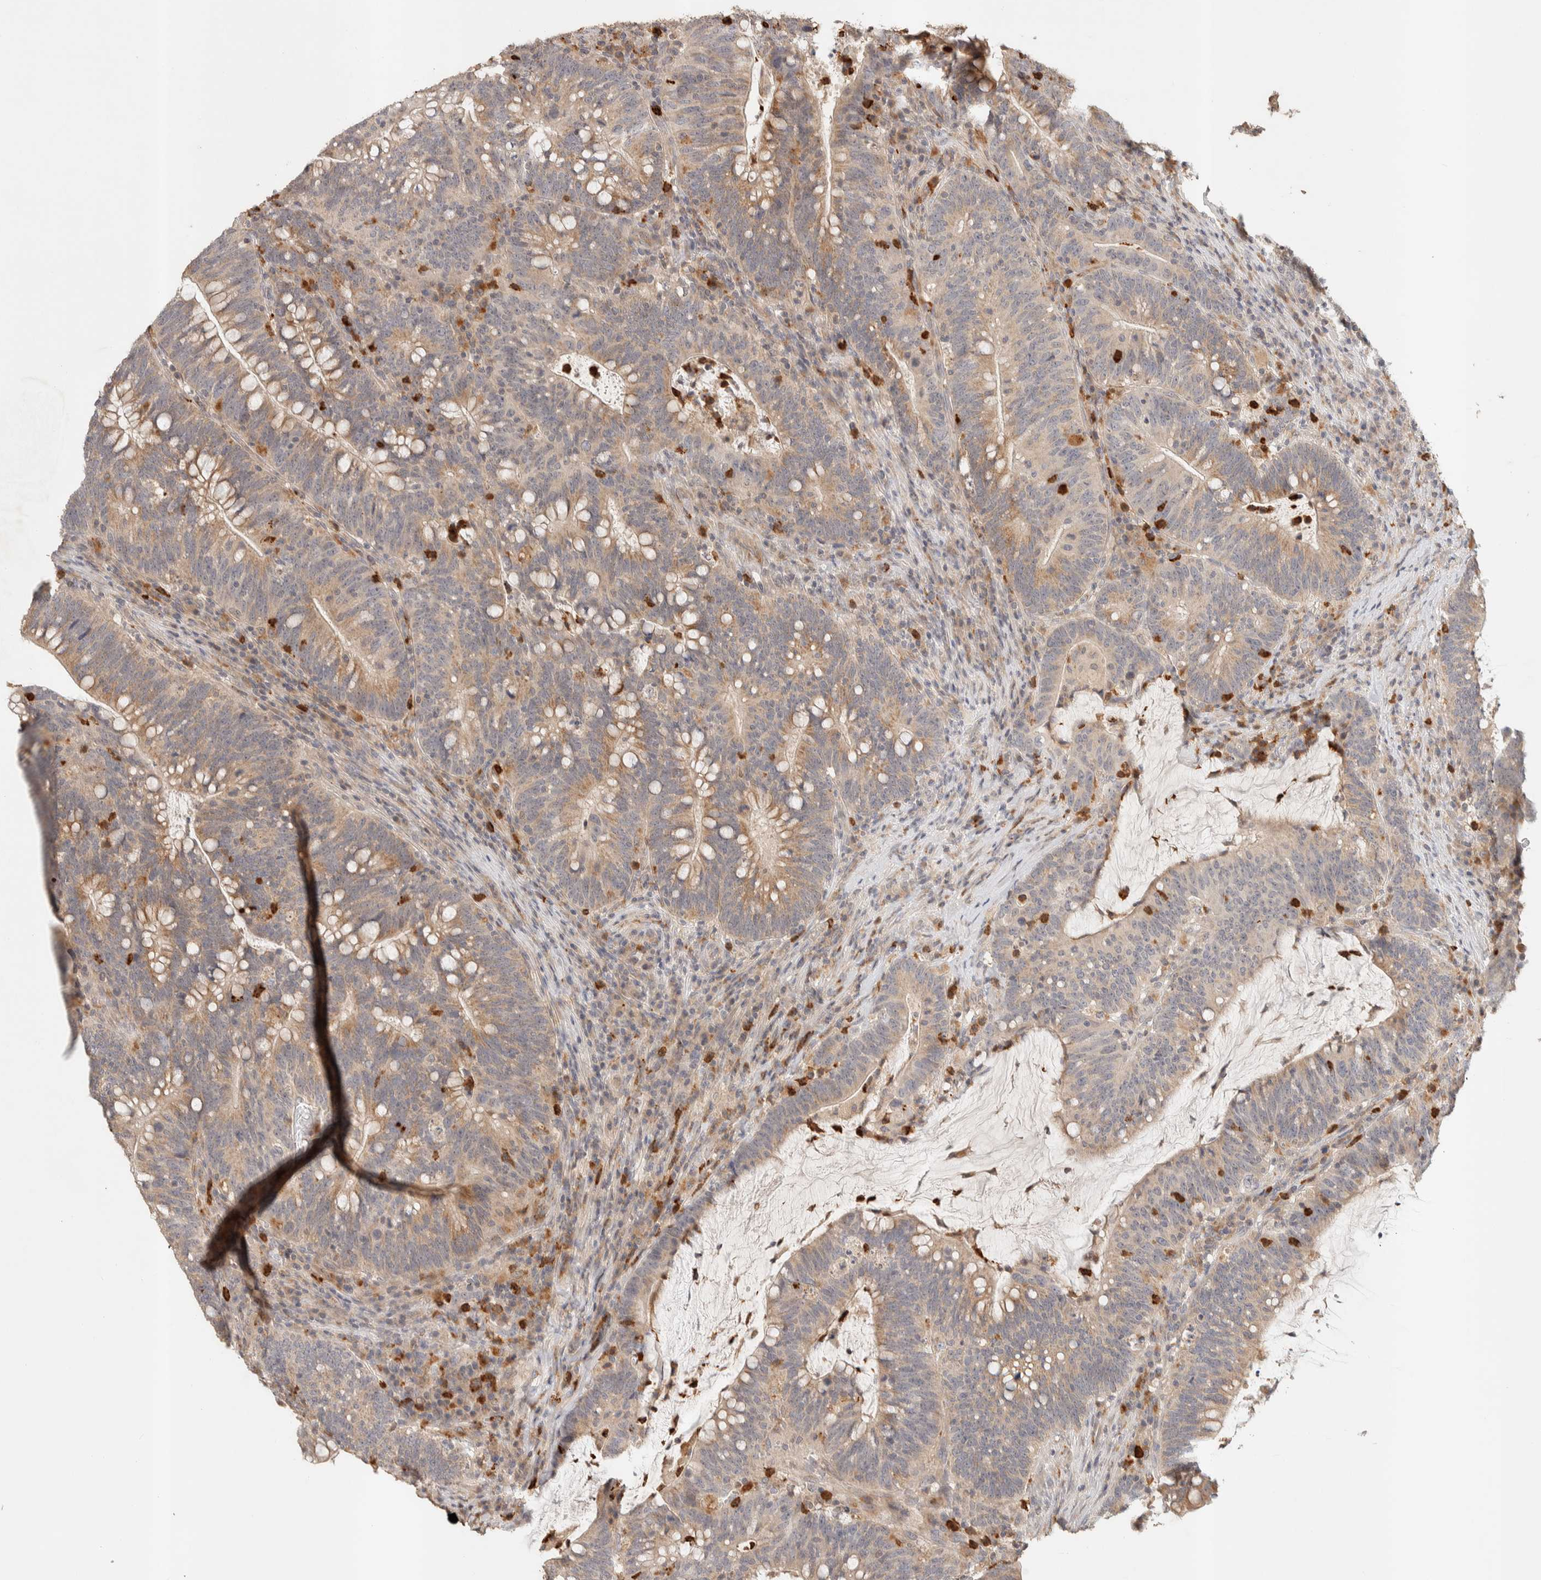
{"staining": {"intensity": "moderate", "quantity": "<25%", "location": "cytoplasmic/membranous"}, "tissue": "colorectal cancer", "cell_type": "Tumor cells", "image_type": "cancer", "snomed": [{"axis": "morphology", "description": "Adenocarcinoma, NOS"}, {"axis": "topography", "description": "Colon"}], "caption": "Immunohistochemical staining of colorectal cancer reveals low levels of moderate cytoplasmic/membranous expression in about <25% of tumor cells.", "gene": "ITPA", "patient": {"sex": "female", "age": 66}}